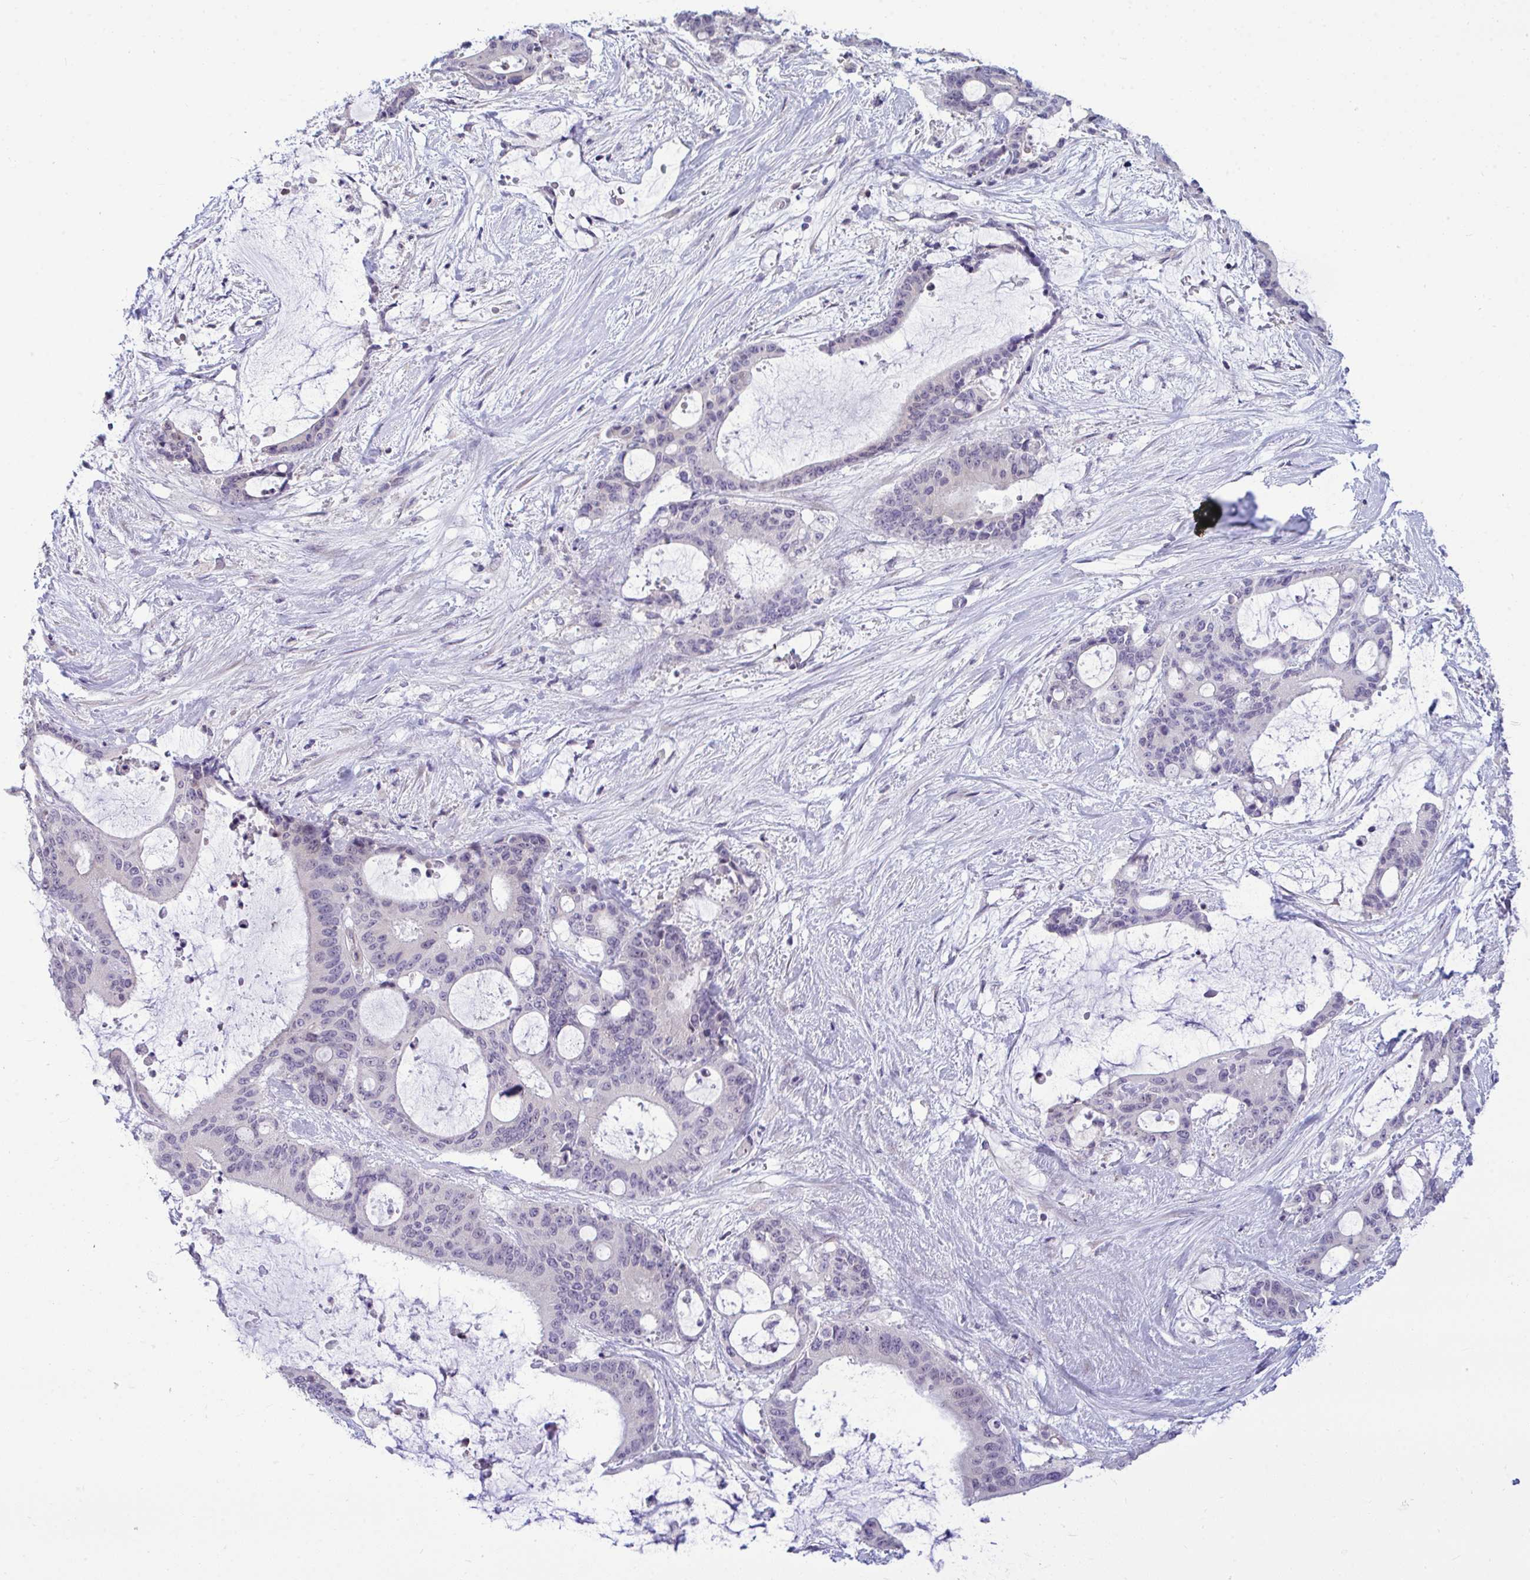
{"staining": {"intensity": "negative", "quantity": "none", "location": "none"}, "tissue": "liver cancer", "cell_type": "Tumor cells", "image_type": "cancer", "snomed": [{"axis": "morphology", "description": "Normal tissue, NOS"}, {"axis": "morphology", "description": "Cholangiocarcinoma"}, {"axis": "topography", "description": "Liver"}, {"axis": "topography", "description": "Peripheral nerve tissue"}], "caption": "This is an immunohistochemistry (IHC) histopathology image of liver cholangiocarcinoma. There is no staining in tumor cells.", "gene": "PIGK", "patient": {"sex": "female", "age": 73}}